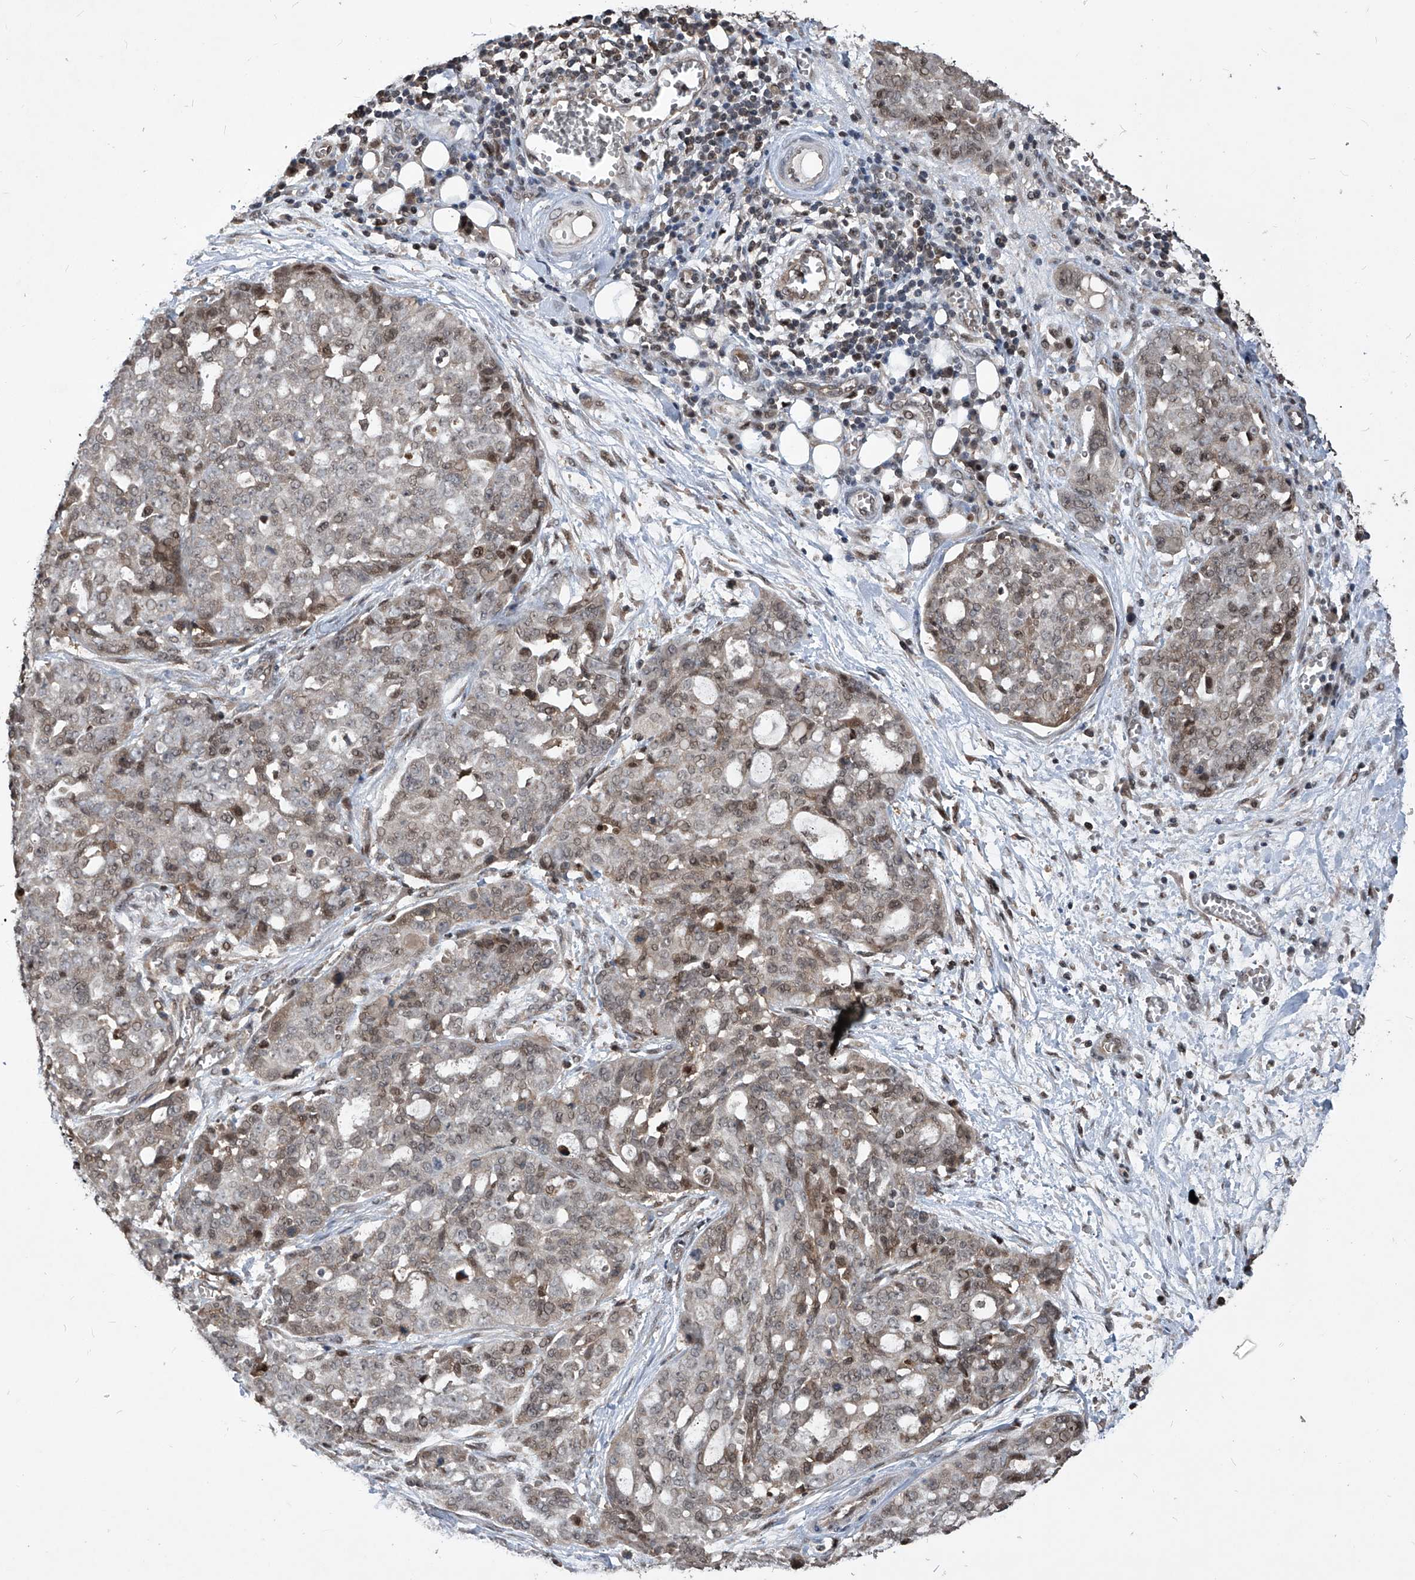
{"staining": {"intensity": "moderate", "quantity": "<25%", "location": "nuclear"}, "tissue": "ovarian cancer", "cell_type": "Tumor cells", "image_type": "cancer", "snomed": [{"axis": "morphology", "description": "Cystadenocarcinoma, serous, NOS"}, {"axis": "topography", "description": "Soft tissue"}, {"axis": "topography", "description": "Ovary"}], "caption": "Protein staining shows moderate nuclear staining in approximately <25% of tumor cells in serous cystadenocarcinoma (ovarian).", "gene": "PSMB1", "patient": {"sex": "female", "age": 57}}